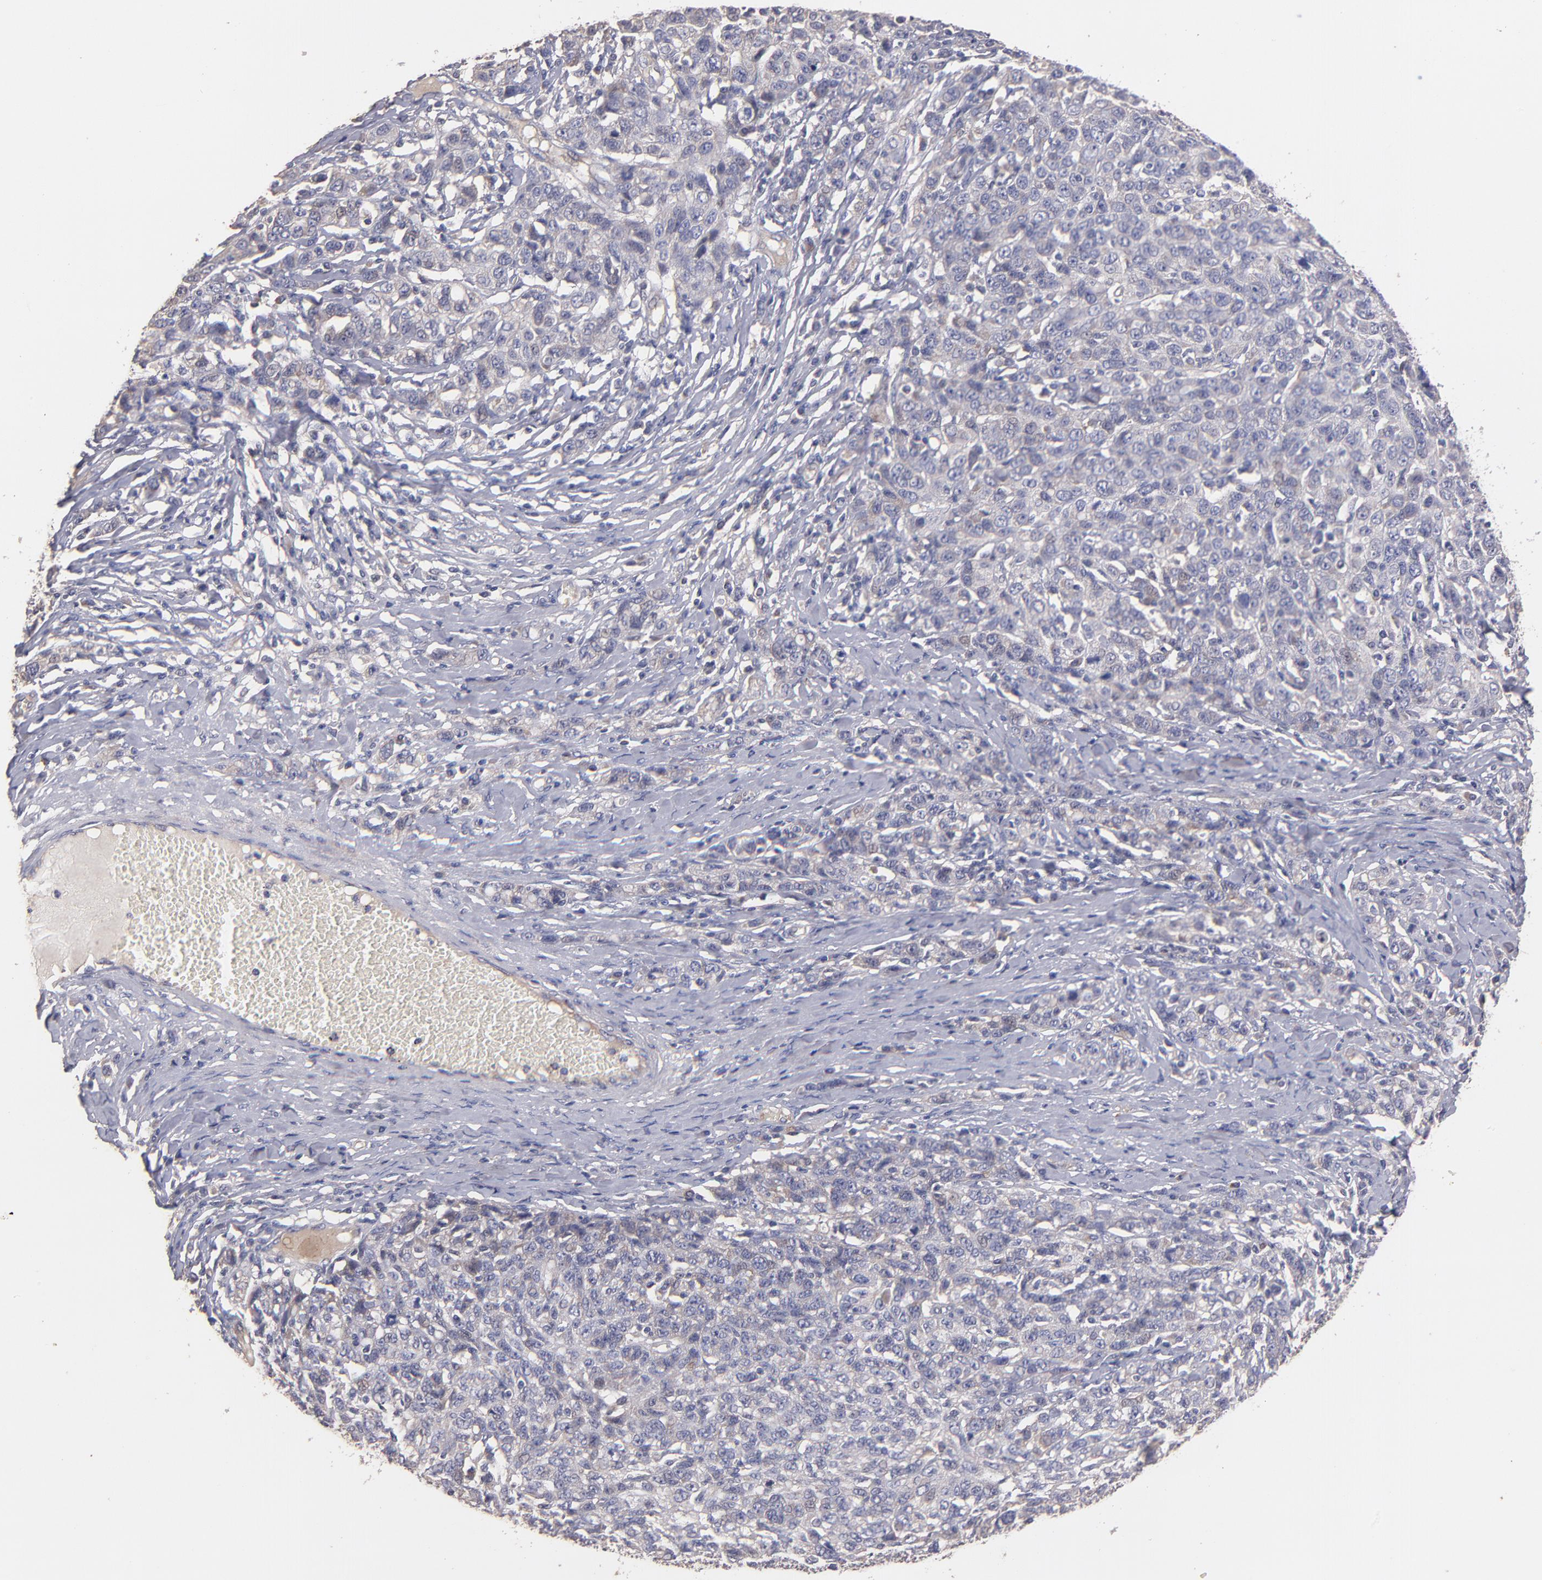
{"staining": {"intensity": "weak", "quantity": "<25%", "location": "cytoplasmic/membranous"}, "tissue": "ovarian cancer", "cell_type": "Tumor cells", "image_type": "cancer", "snomed": [{"axis": "morphology", "description": "Cystadenocarcinoma, serous, NOS"}, {"axis": "topography", "description": "Ovary"}], "caption": "Protein analysis of ovarian cancer reveals no significant expression in tumor cells.", "gene": "MAGEE1", "patient": {"sex": "female", "age": 71}}